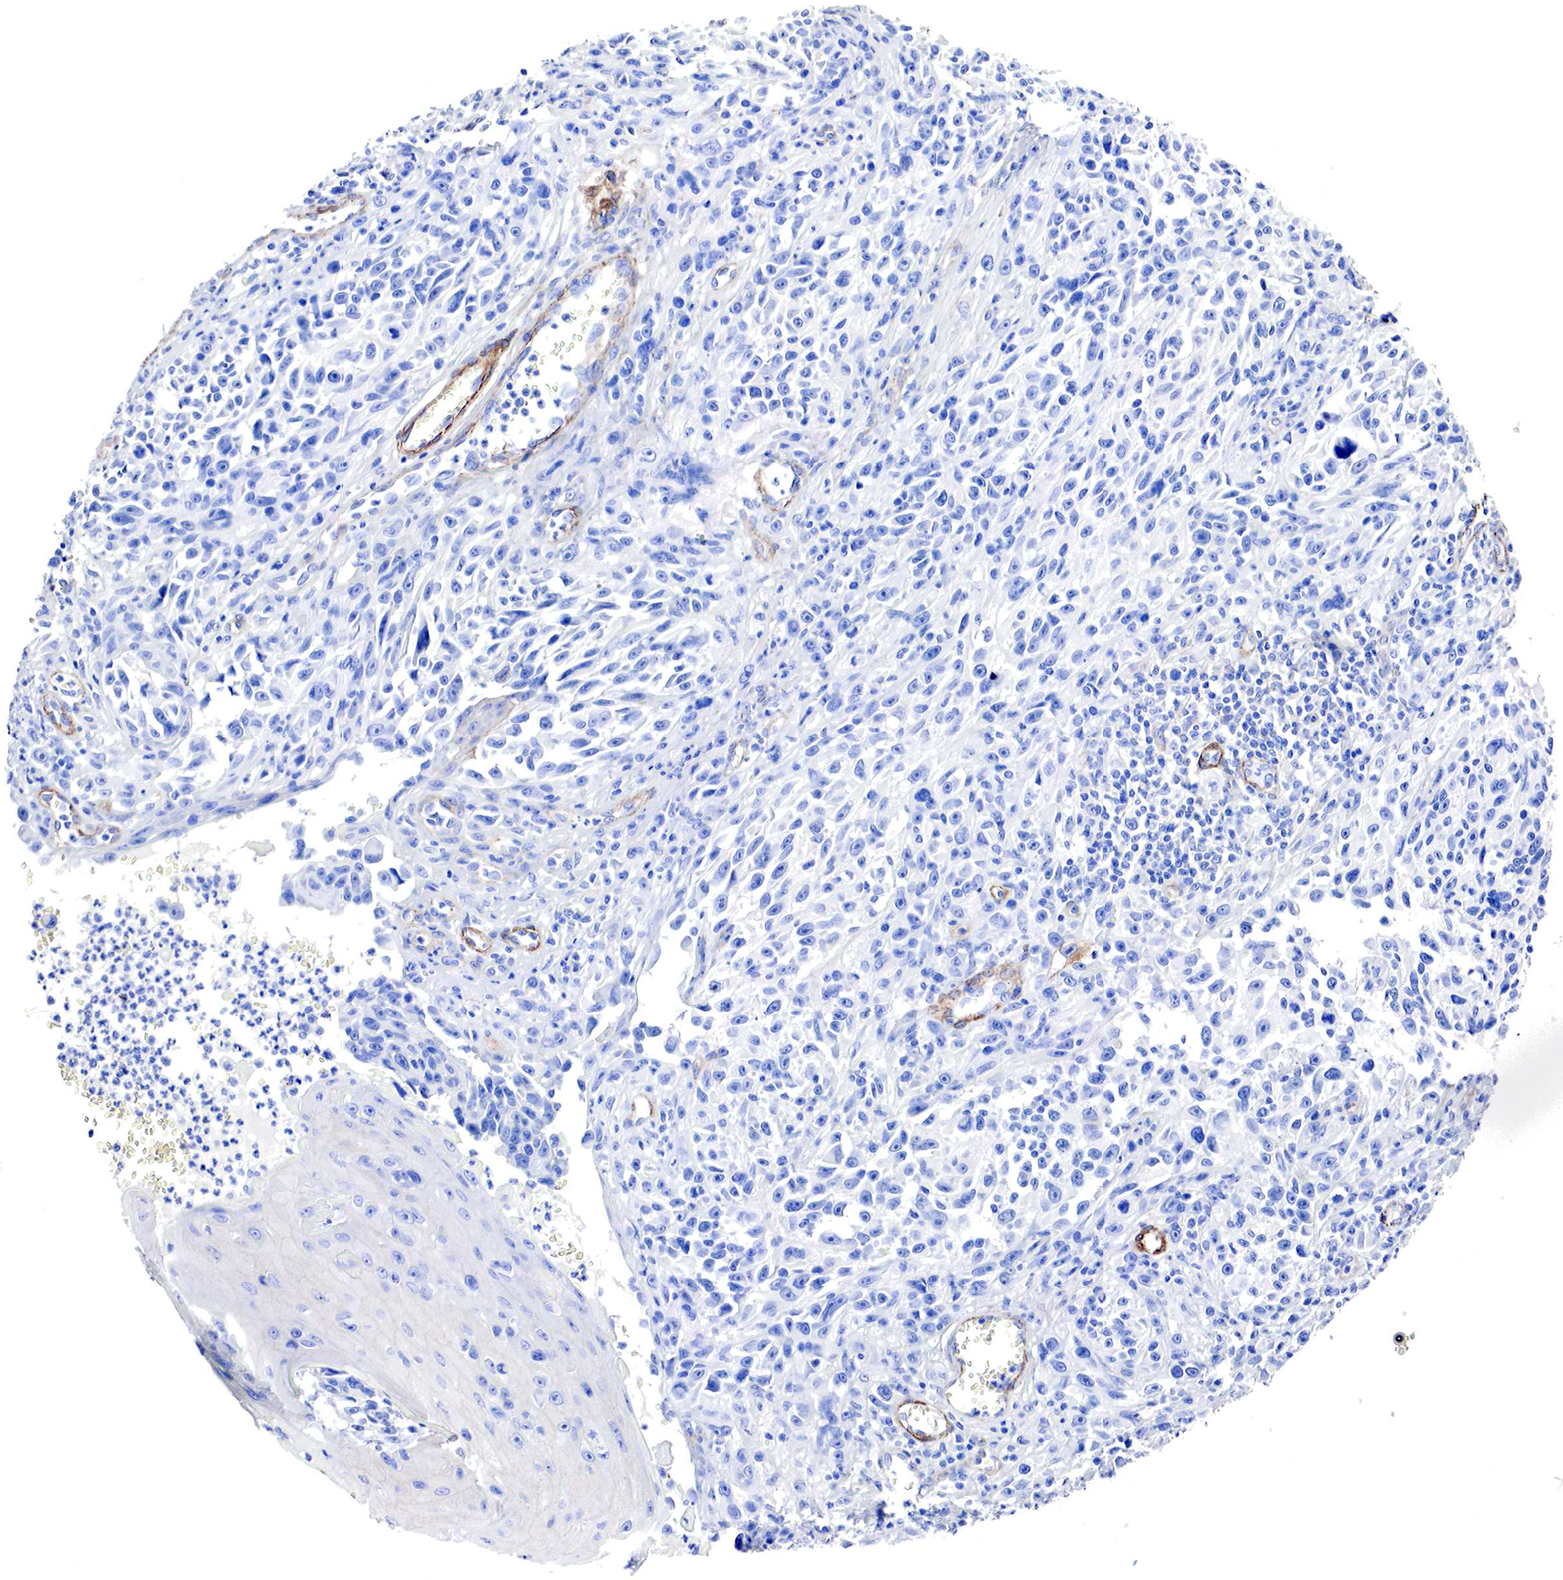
{"staining": {"intensity": "negative", "quantity": "none", "location": "none"}, "tissue": "melanoma", "cell_type": "Tumor cells", "image_type": "cancer", "snomed": [{"axis": "morphology", "description": "Malignant melanoma, NOS"}, {"axis": "topography", "description": "Skin"}], "caption": "The histopathology image shows no significant positivity in tumor cells of malignant melanoma.", "gene": "TPM1", "patient": {"sex": "female", "age": 82}}